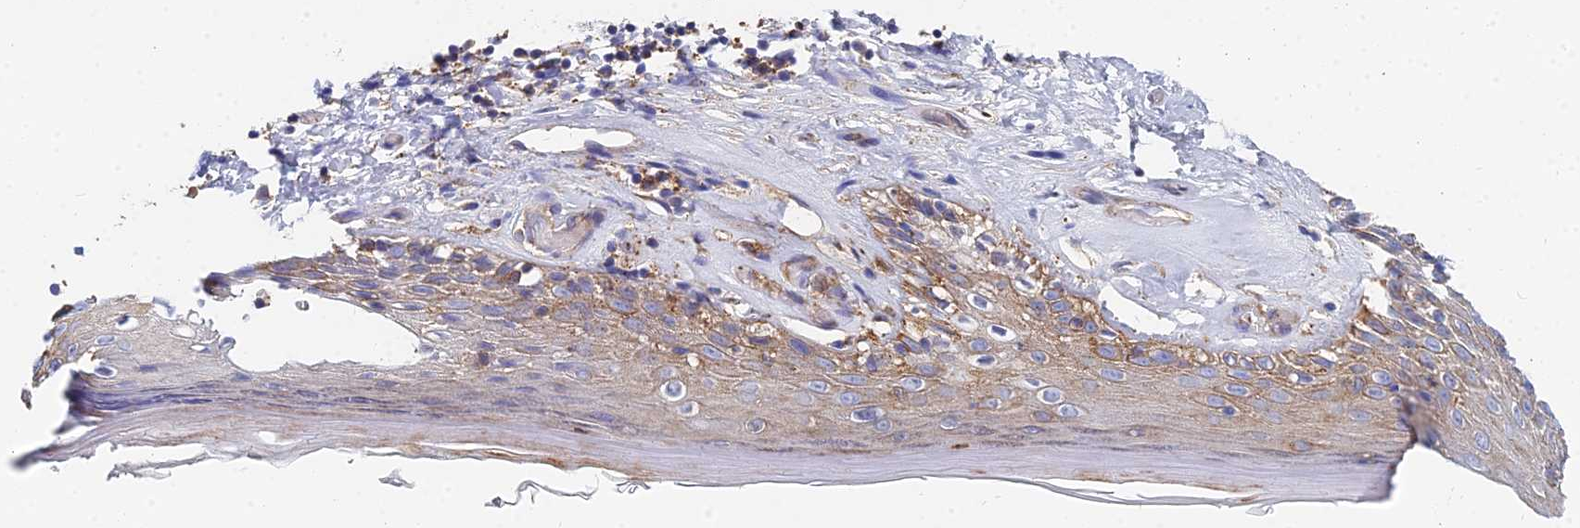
{"staining": {"intensity": "moderate", "quantity": "25%-75%", "location": "cytoplasmic/membranous"}, "tissue": "skin", "cell_type": "Epidermal cells", "image_type": "normal", "snomed": [{"axis": "morphology", "description": "Normal tissue, NOS"}, {"axis": "topography", "description": "Adipose tissue"}, {"axis": "topography", "description": "Vascular tissue"}, {"axis": "topography", "description": "Vulva"}, {"axis": "topography", "description": "Peripheral nerve tissue"}], "caption": "The histopathology image displays a brown stain indicating the presence of a protein in the cytoplasmic/membranous of epidermal cells in skin. The protein of interest is shown in brown color, while the nuclei are stained blue.", "gene": "FFAR3", "patient": {"sex": "female", "age": 86}}